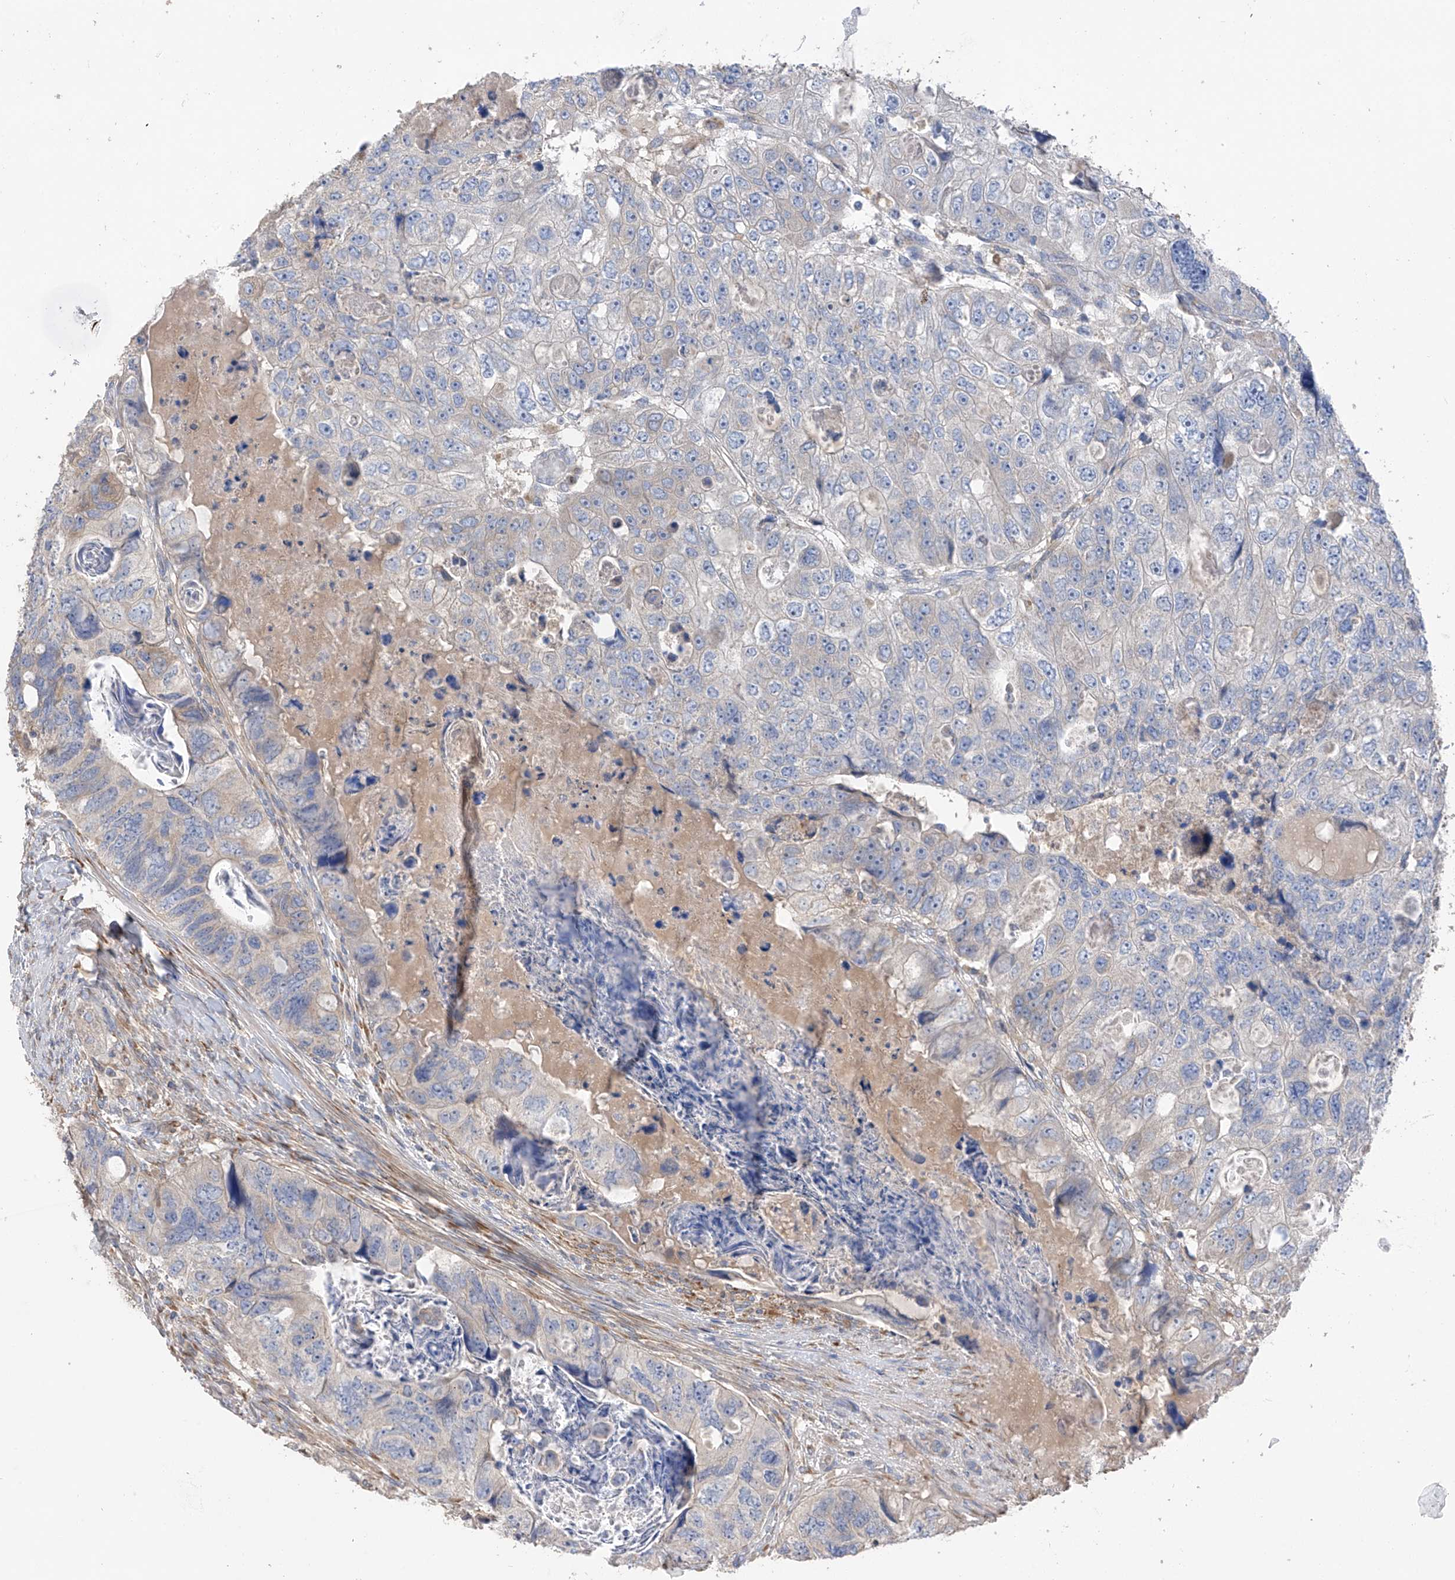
{"staining": {"intensity": "negative", "quantity": "none", "location": "none"}, "tissue": "colorectal cancer", "cell_type": "Tumor cells", "image_type": "cancer", "snomed": [{"axis": "morphology", "description": "Adenocarcinoma, NOS"}, {"axis": "topography", "description": "Rectum"}], "caption": "Tumor cells show no significant staining in colorectal cancer.", "gene": "GALNTL6", "patient": {"sex": "male", "age": 59}}